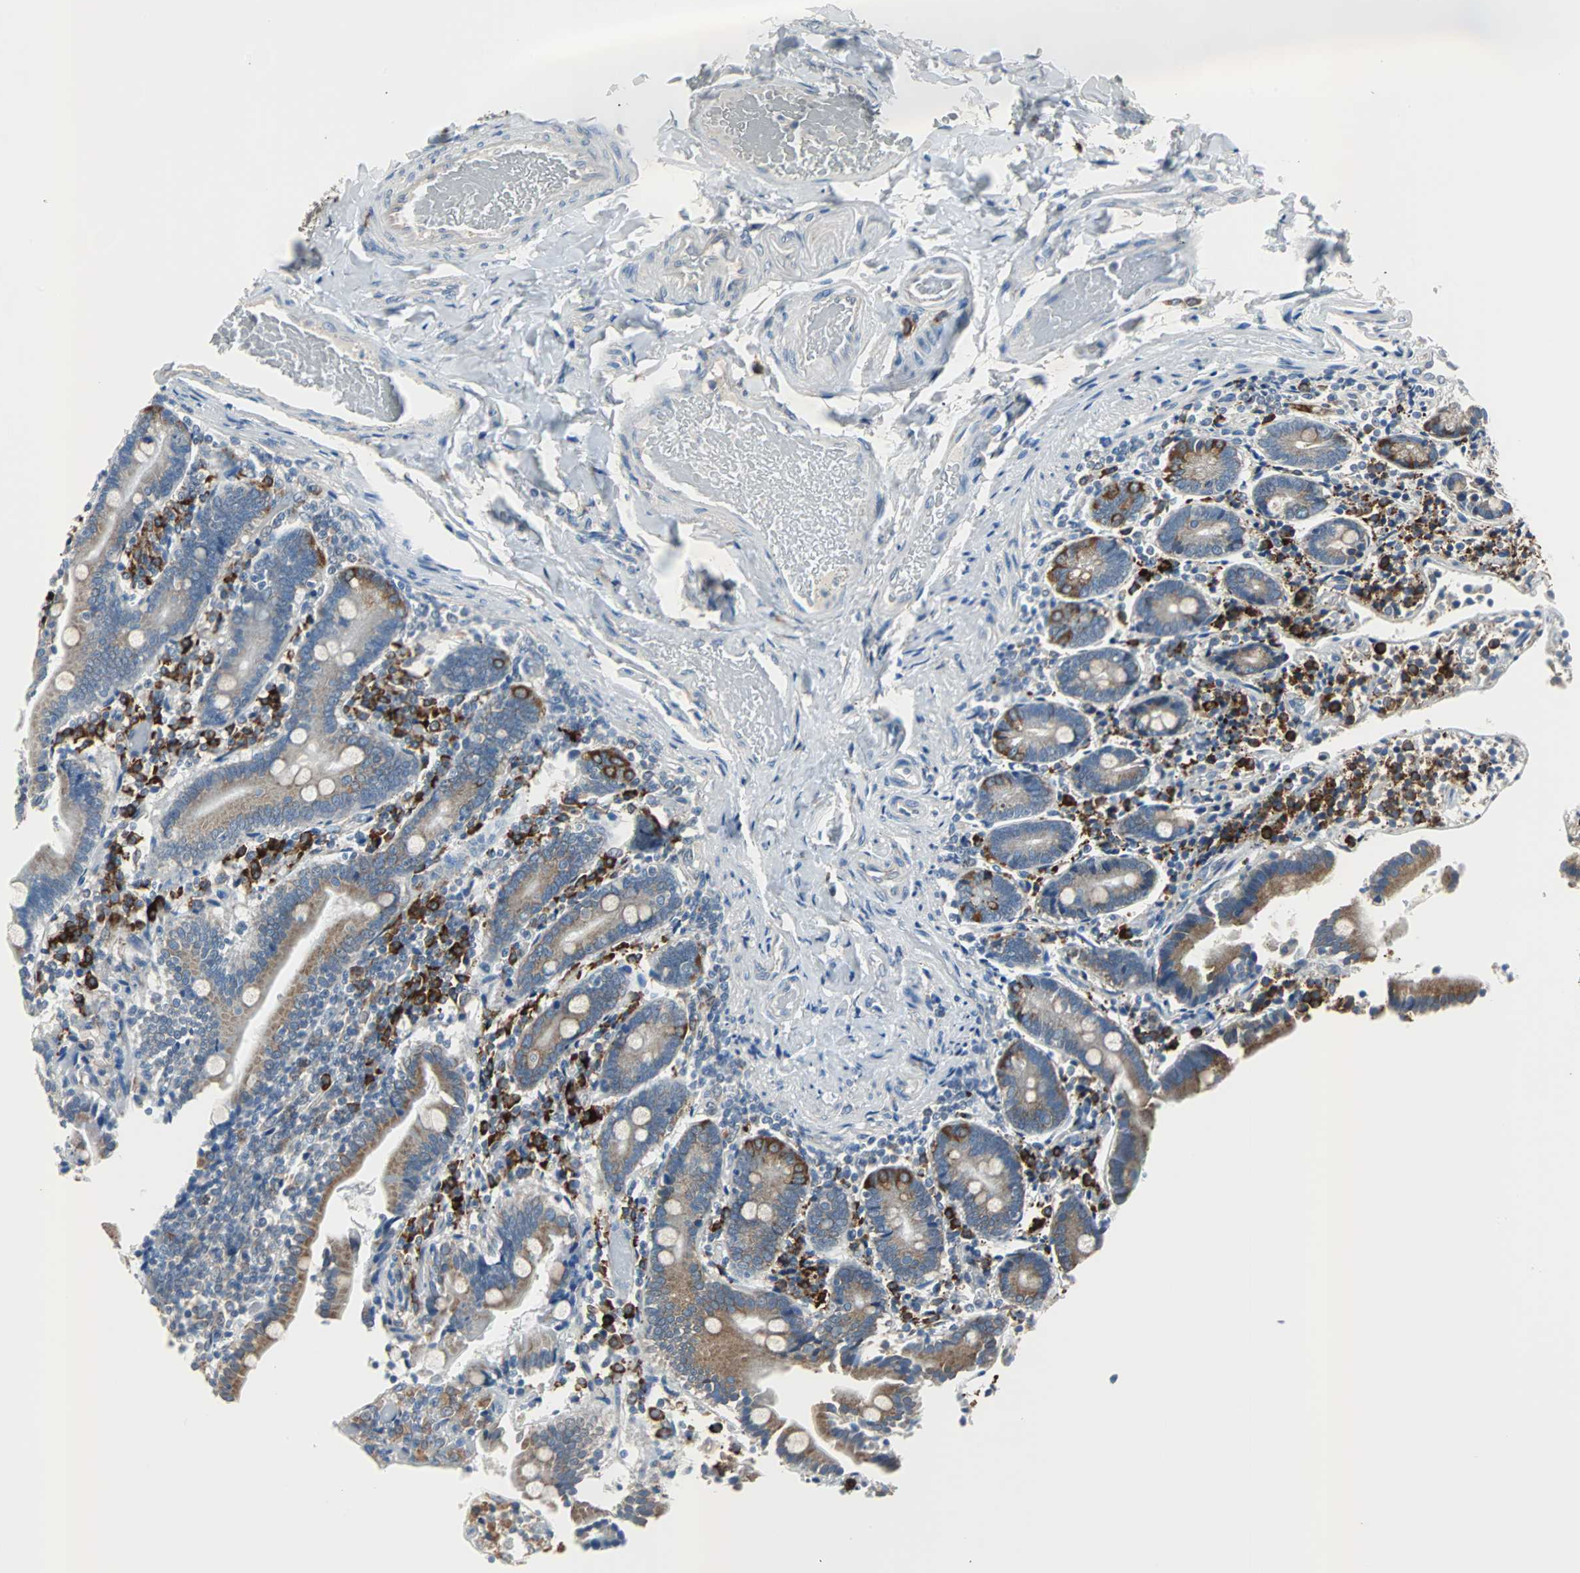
{"staining": {"intensity": "moderate", "quantity": "25%-75%", "location": "cytoplasmic/membranous"}, "tissue": "duodenum", "cell_type": "Glandular cells", "image_type": "normal", "snomed": [{"axis": "morphology", "description": "Normal tissue, NOS"}, {"axis": "topography", "description": "Duodenum"}], "caption": "The histopathology image shows staining of normal duodenum, revealing moderate cytoplasmic/membranous protein staining (brown color) within glandular cells.", "gene": "PDIA4", "patient": {"sex": "female", "age": 53}}